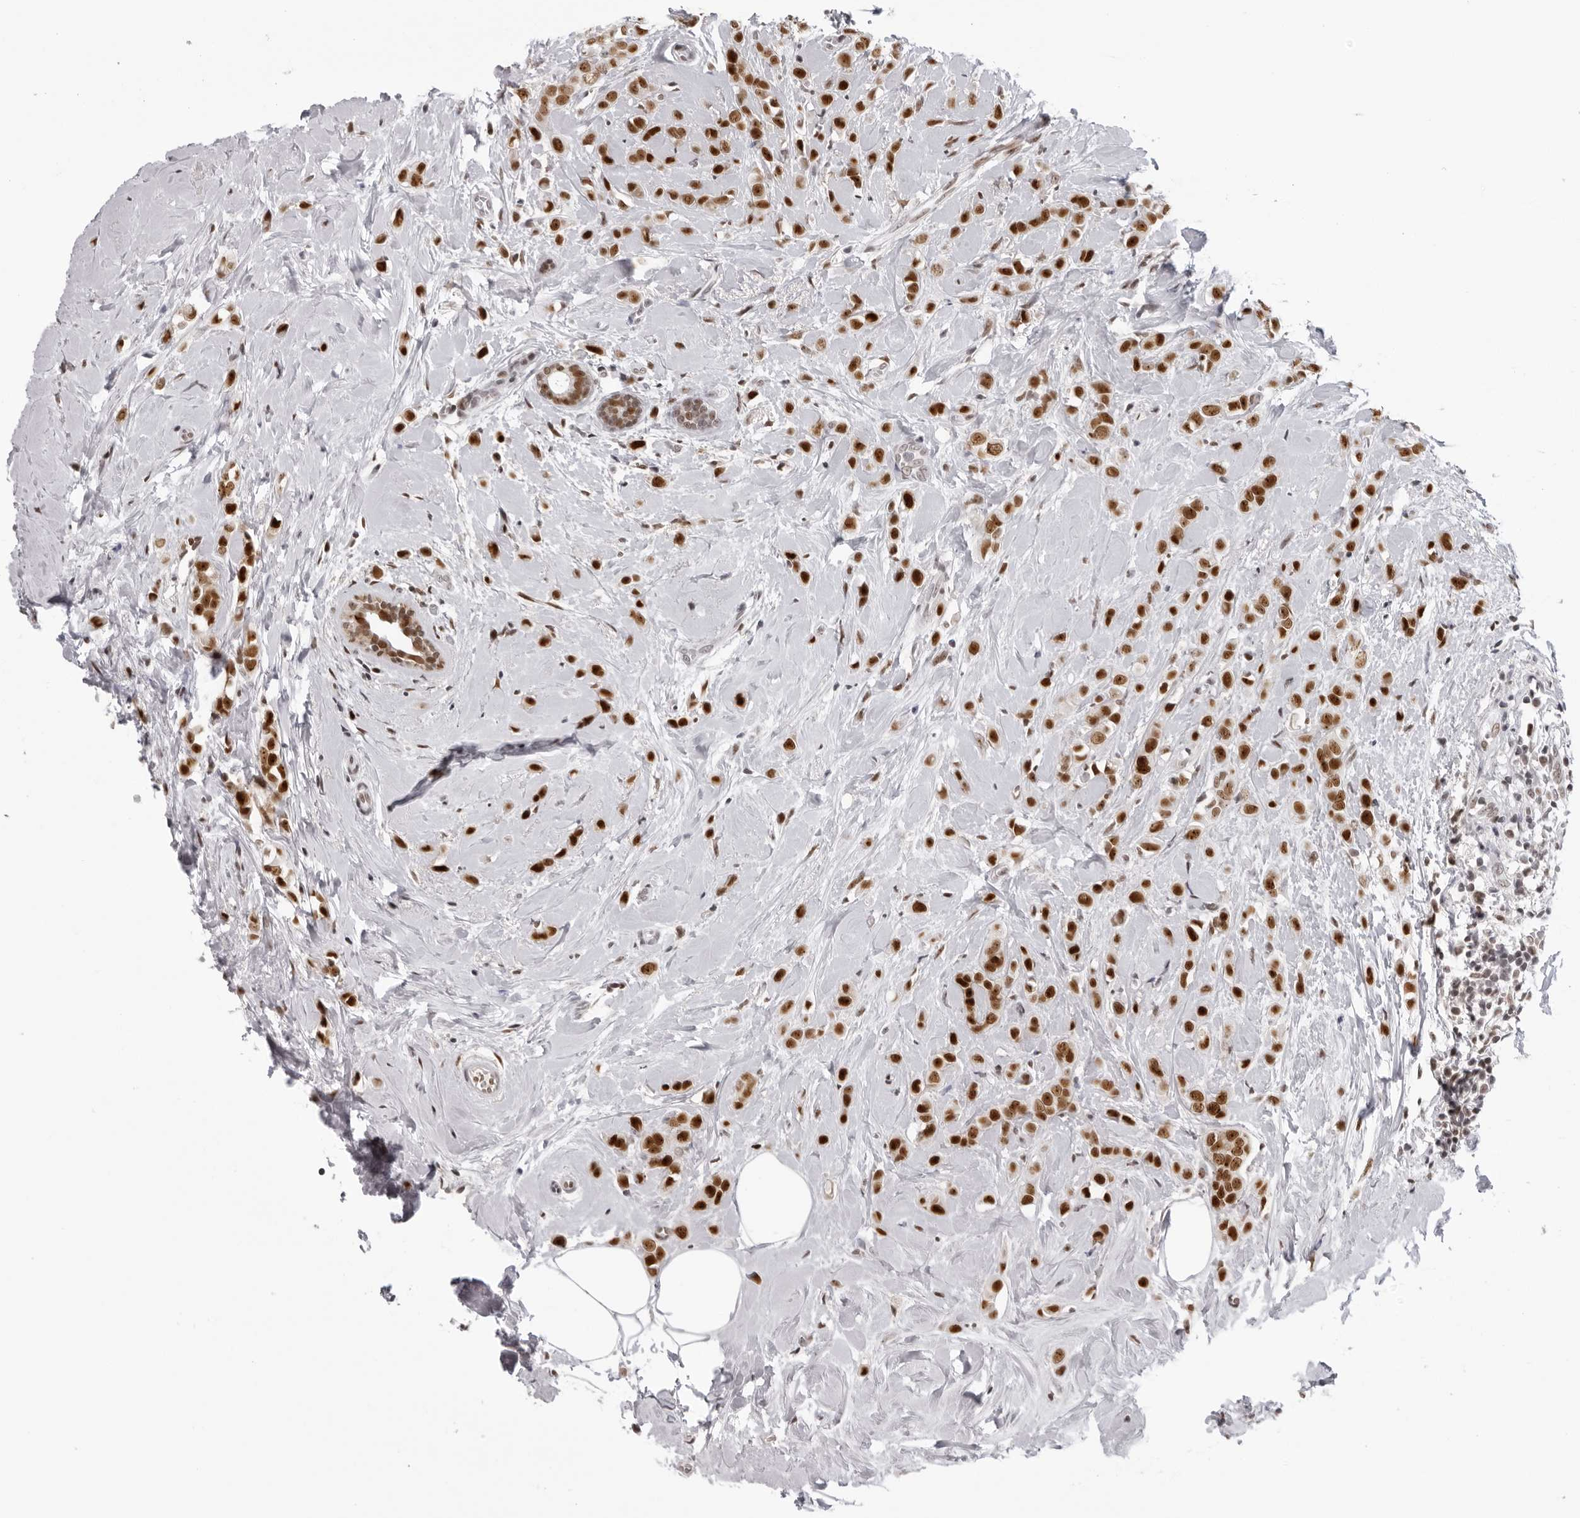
{"staining": {"intensity": "strong", "quantity": ">75%", "location": "nuclear"}, "tissue": "breast cancer", "cell_type": "Tumor cells", "image_type": "cancer", "snomed": [{"axis": "morphology", "description": "Lobular carcinoma"}, {"axis": "topography", "description": "Breast"}], "caption": "Immunohistochemistry staining of breast cancer, which demonstrates high levels of strong nuclear expression in approximately >75% of tumor cells indicating strong nuclear protein staining. The staining was performed using DAB (brown) for protein detection and nuclei were counterstained in hematoxylin (blue).", "gene": "HEXIM2", "patient": {"sex": "female", "age": 47}}